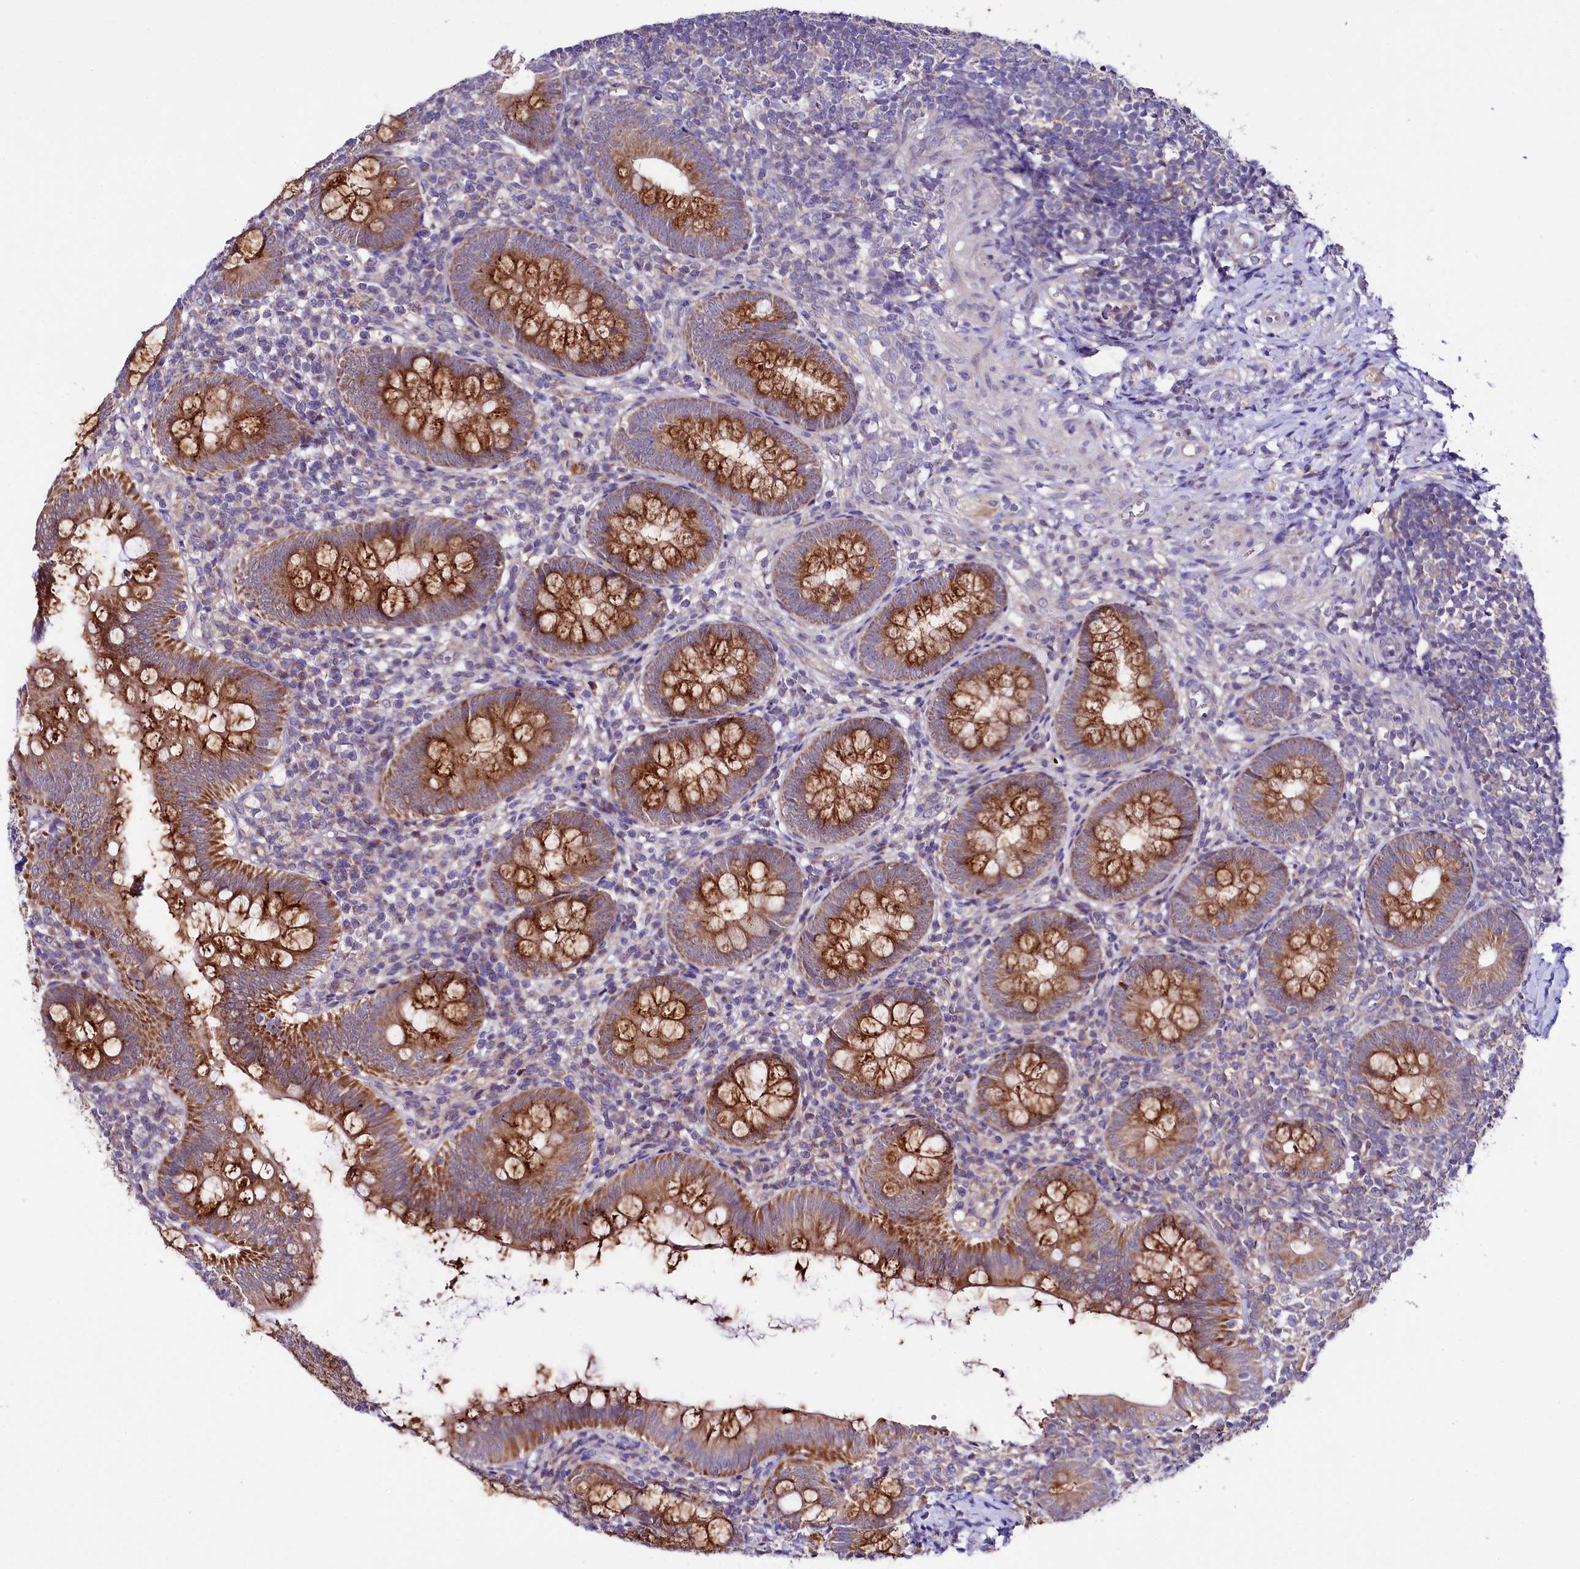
{"staining": {"intensity": "strong", "quantity": ">75%", "location": "cytoplasmic/membranous"}, "tissue": "appendix", "cell_type": "Glandular cells", "image_type": "normal", "snomed": [{"axis": "morphology", "description": "Normal tissue, NOS"}, {"axis": "topography", "description": "Appendix"}], "caption": "Protein expression analysis of unremarkable appendix exhibits strong cytoplasmic/membranous positivity in approximately >75% of glandular cells. The staining was performed using DAB (3,3'-diaminobenzidine), with brown indicating positive protein expression. Nuclei are stained blue with hematoxylin.", "gene": "CEP295", "patient": {"sex": "male", "age": 14}}